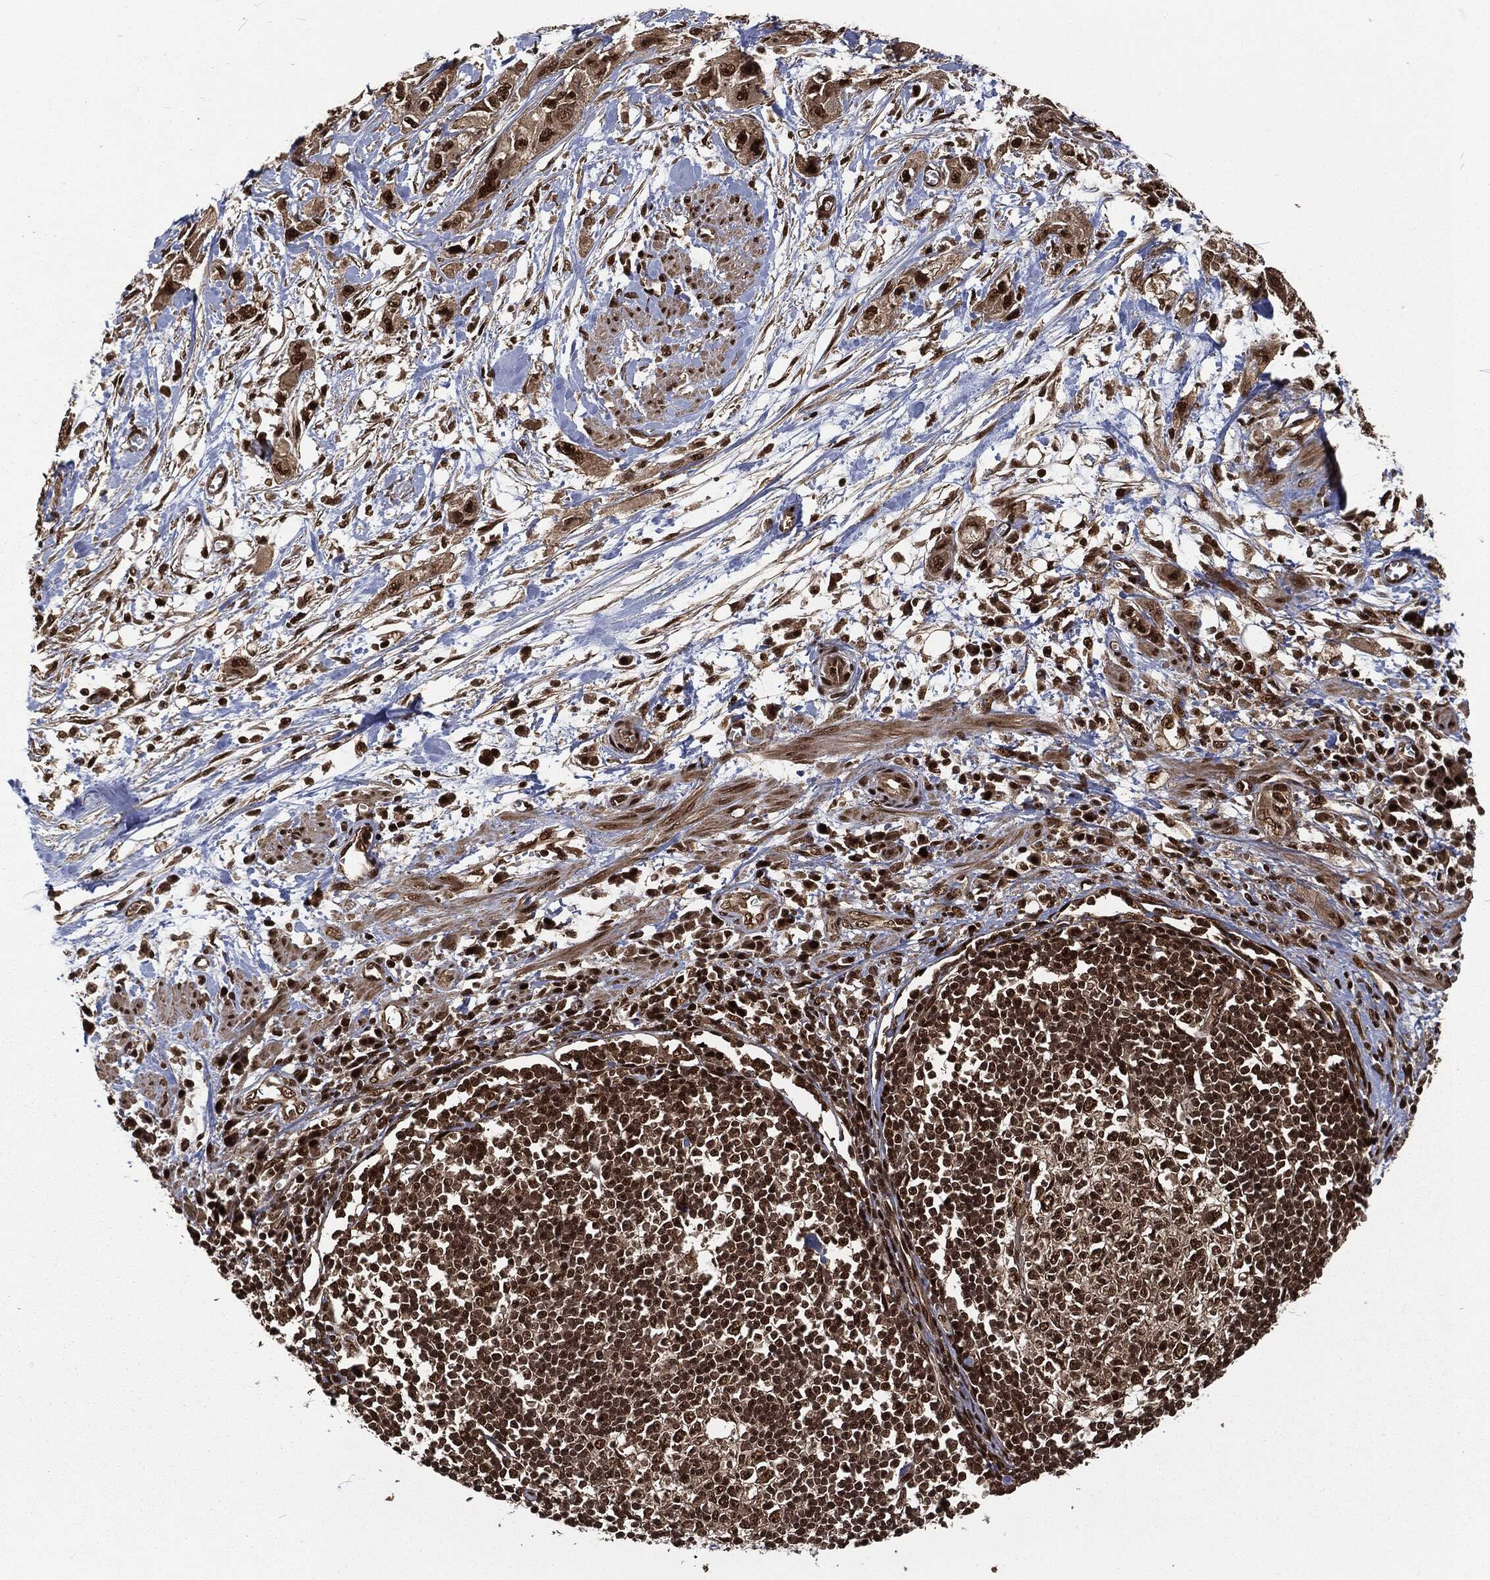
{"staining": {"intensity": "strong", "quantity": "25%-75%", "location": "nuclear"}, "tissue": "pancreatic cancer", "cell_type": "Tumor cells", "image_type": "cancer", "snomed": [{"axis": "morphology", "description": "Adenocarcinoma, NOS"}, {"axis": "topography", "description": "Pancreas"}], "caption": "Protein staining by IHC exhibits strong nuclear expression in approximately 25%-75% of tumor cells in pancreatic cancer. (DAB (3,3'-diaminobenzidine) IHC, brown staining for protein, blue staining for nuclei).", "gene": "NGRN", "patient": {"sex": "male", "age": 72}}